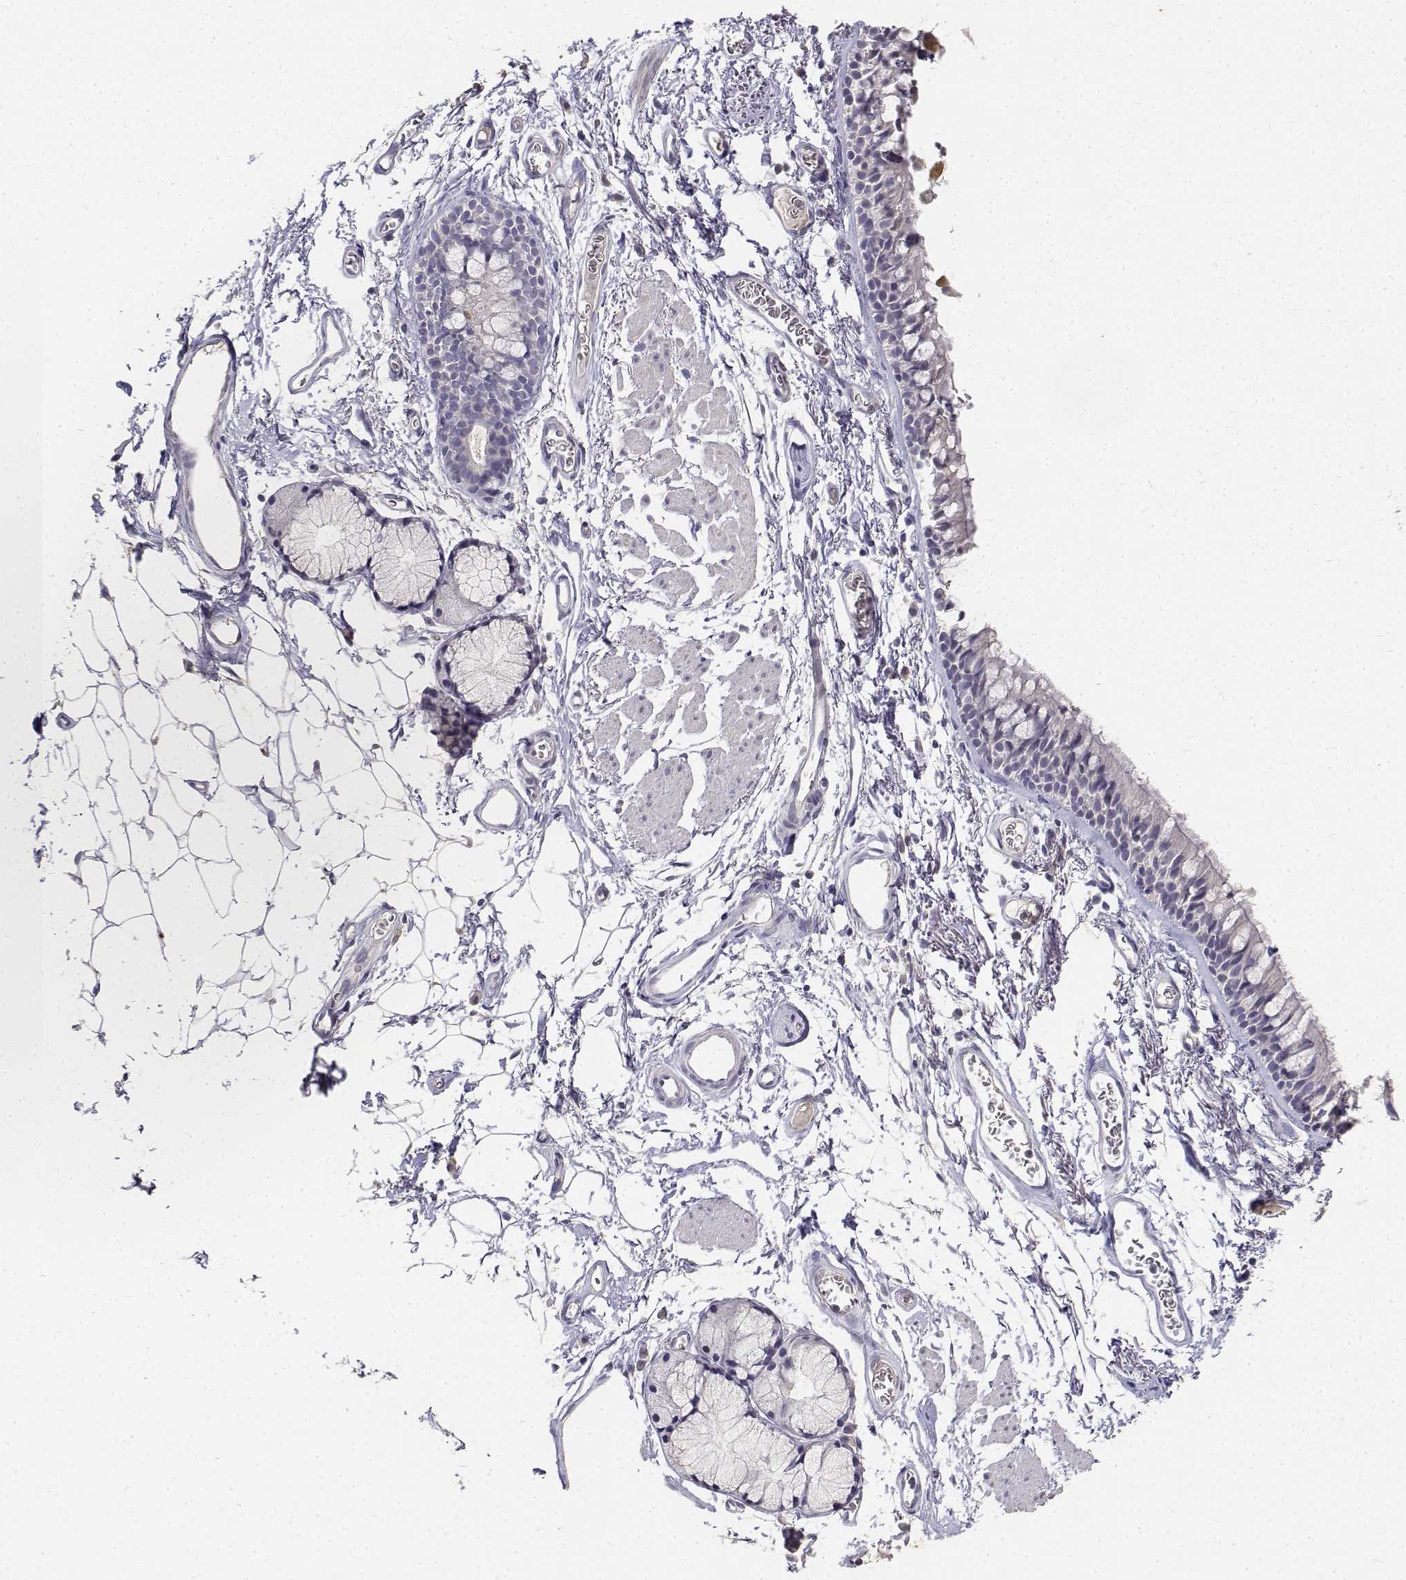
{"staining": {"intensity": "negative", "quantity": "none", "location": "none"}, "tissue": "bronchus", "cell_type": "Respiratory epithelial cells", "image_type": "normal", "snomed": [{"axis": "morphology", "description": "Normal tissue, NOS"}, {"axis": "topography", "description": "Cartilage tissue"}, {"axis": "topography", "description": "Bronchus"}], "caption": "Histopathology image shows no significant protein expression in respiratory epithelial cells of unremarkable bronchus.", "gene": "PAEP", "patient": {"sex": "female", "age": 79}}